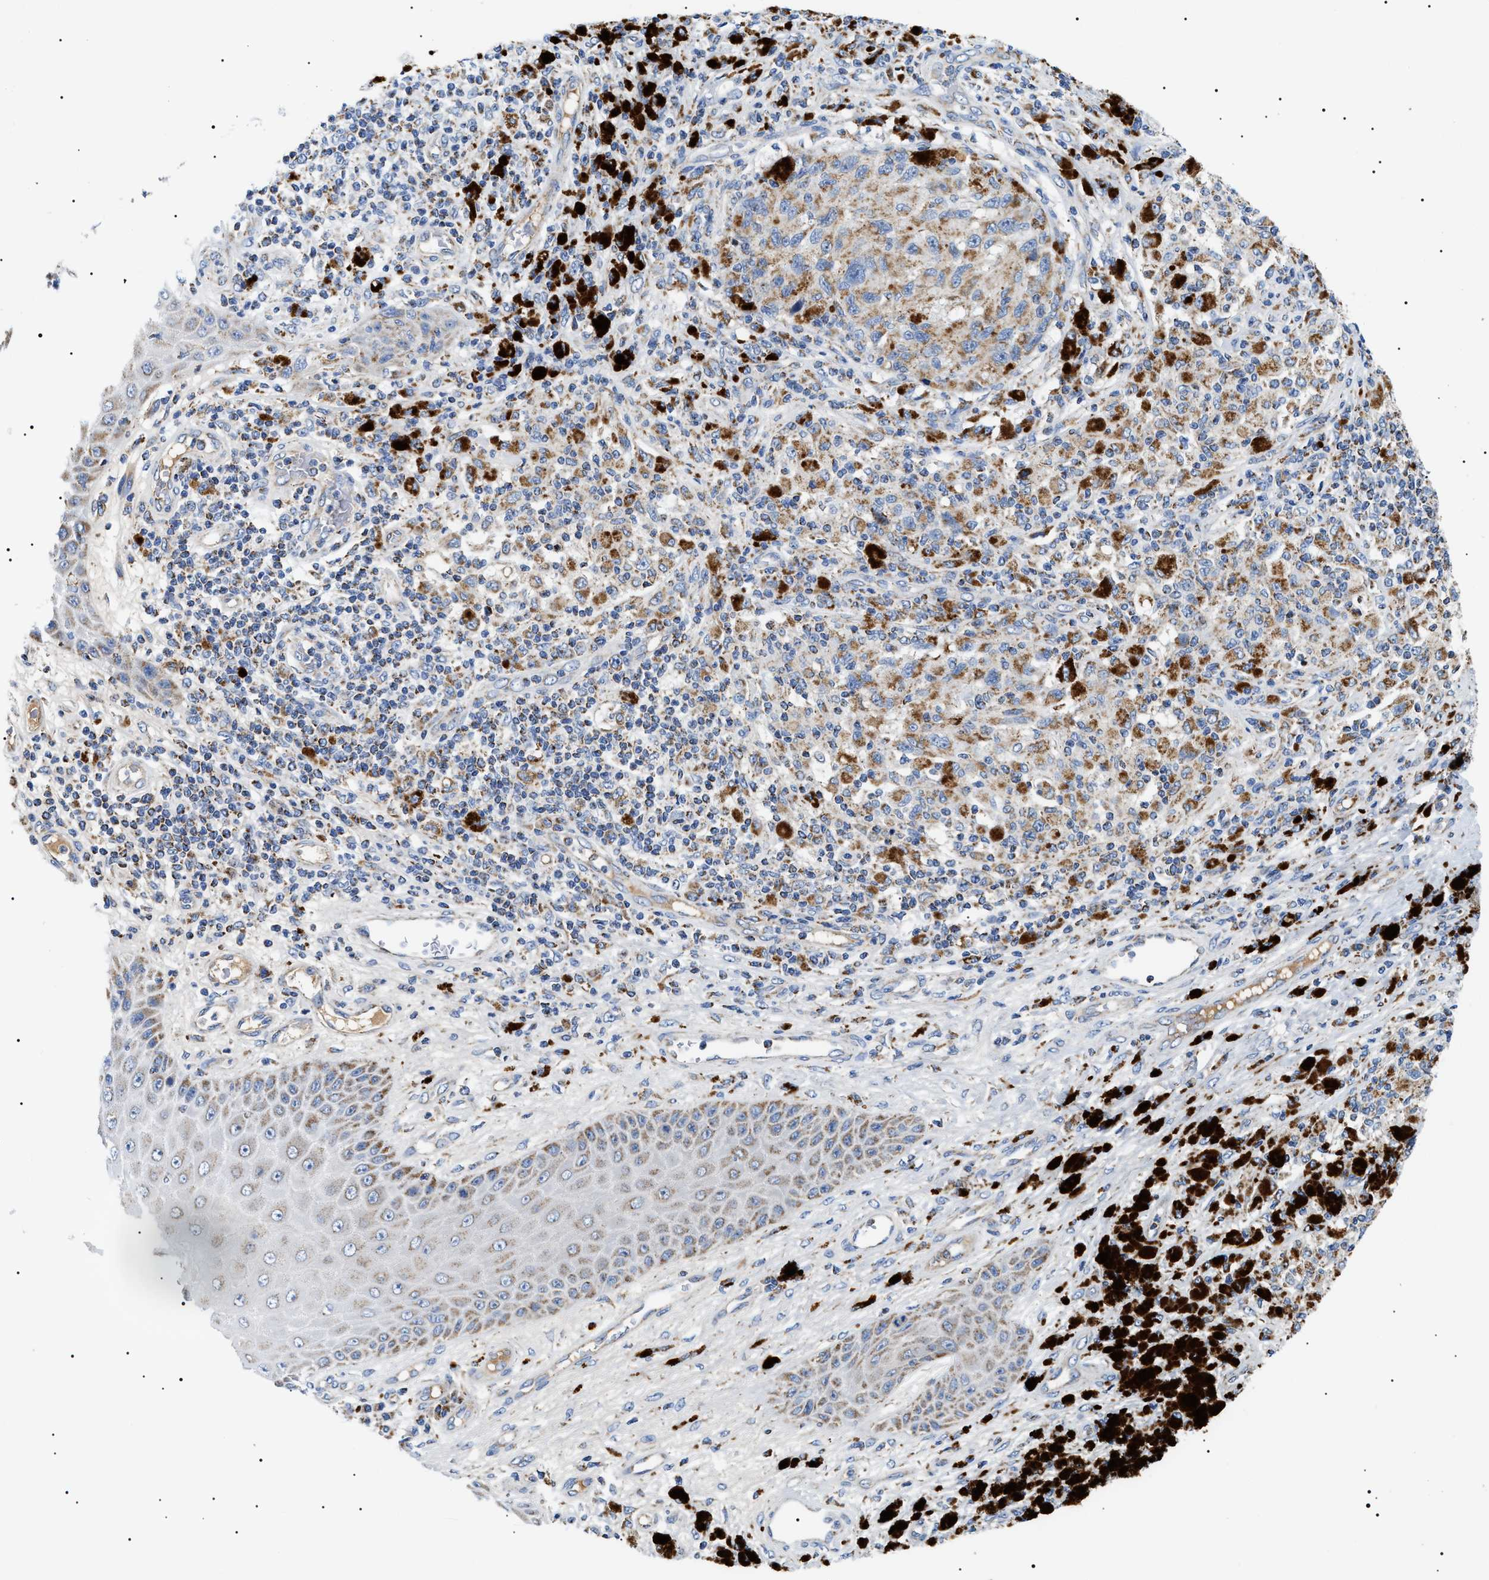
{"staining": {"intensity": "moderate", "quantity": ">75%", "location": "cytoplasmic/membranous"}, "tissue": "melanoma", "cell_type": "Tumor cells", "image_type": "cancer", "snomed": [{"axis": "morphology", "description": "Malignant melanoma, NOS"}, {"axis": "topography", "description": "Skin"}], "caption": "IHC (DAB) staining of malignant melanoma reveals moderate cytoplasmic/membranous protein staining in approximately >75% of tumor cells.", "gene": "OXSM", "patient": {"sex": "female", "age": 73}}